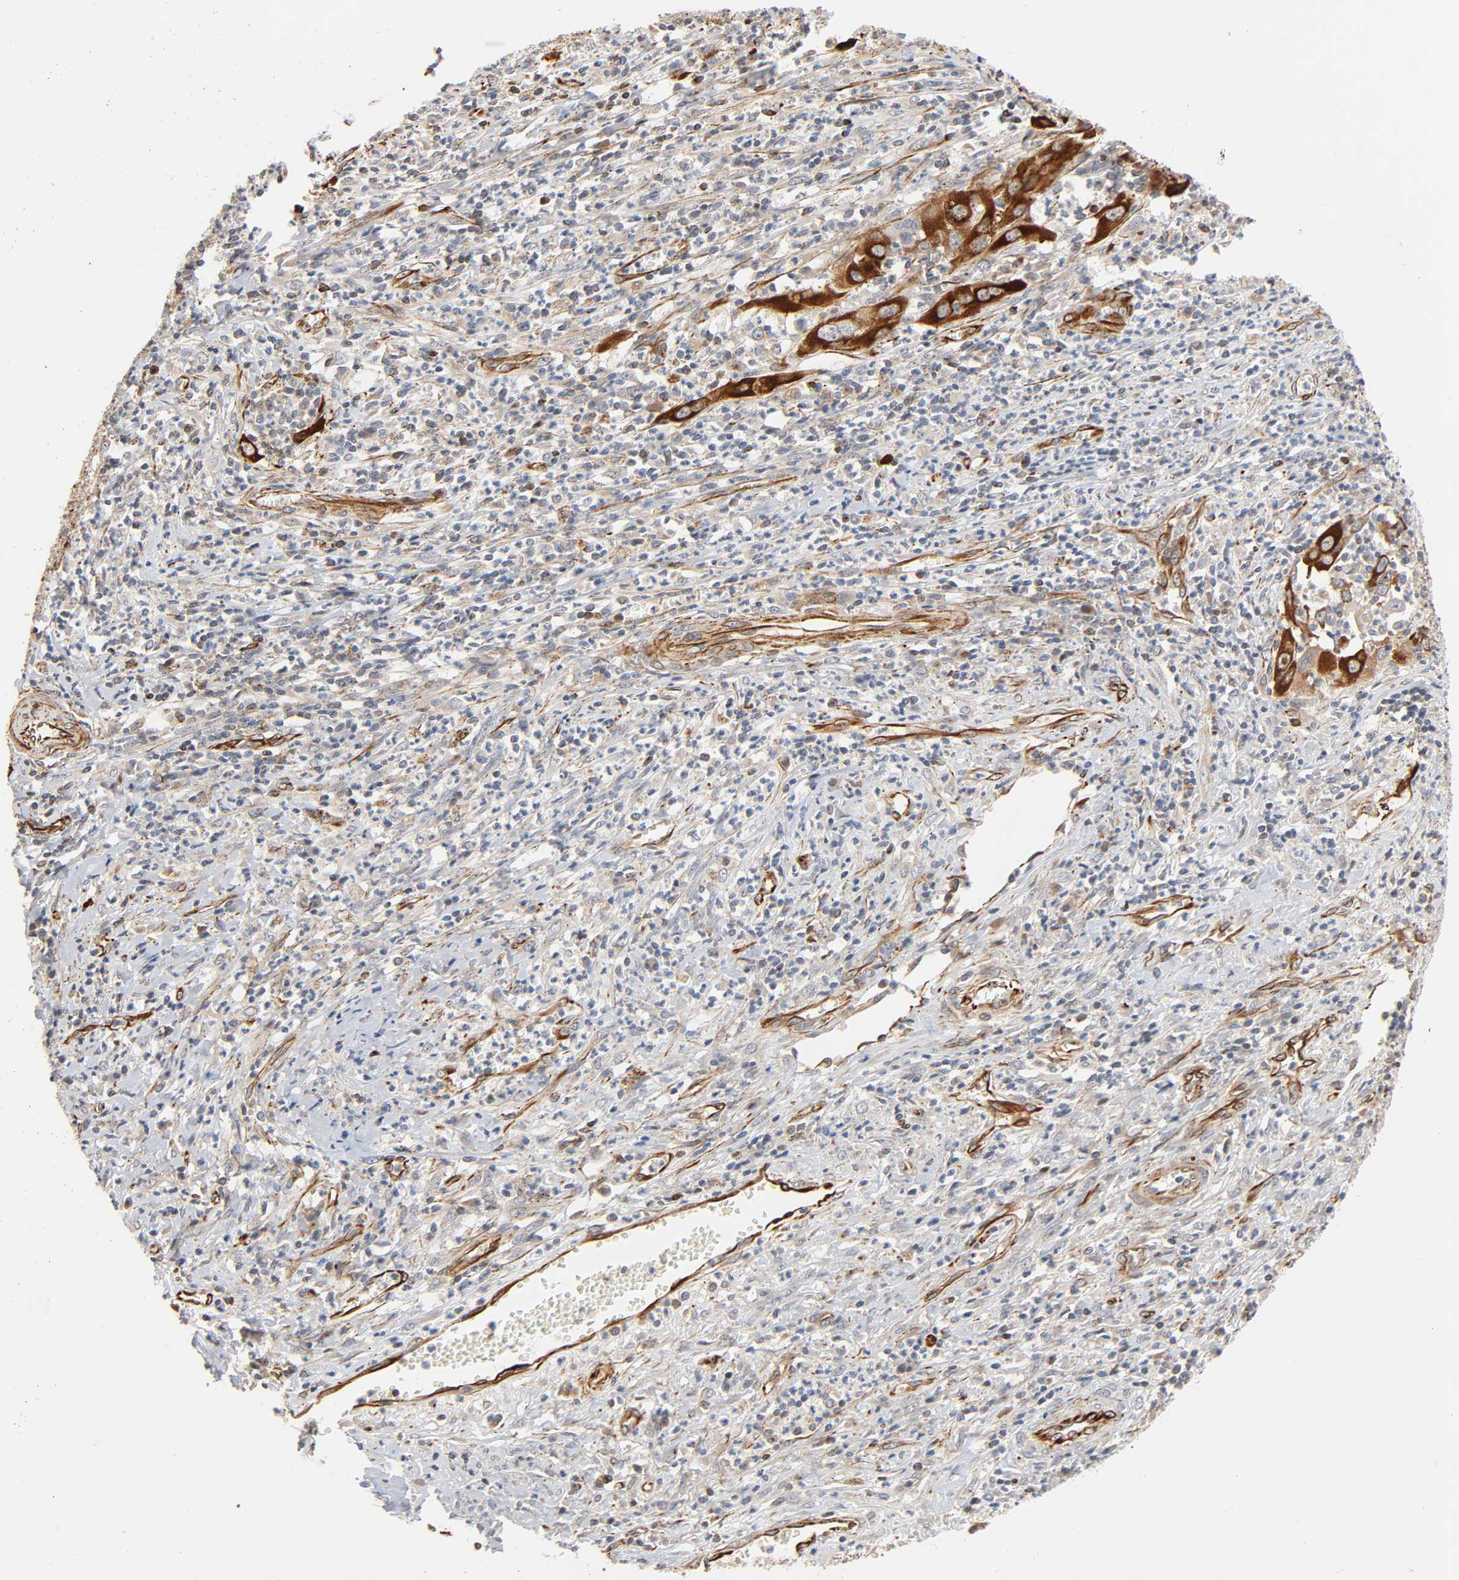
{"staining": {"intensity": "strong", "quantity": ">75%", "location": "cytoplasmic/membranous"}, "tissue": "cervical cancer", "cell_type": "Tumor cells", "image_type": "cancer", "snomed": [{"axis": "morphology", "description": "Squamous cell carcinoma, NOS"}, {"axis": "topography", "description": "Cervix"}], "caption": "High-power microscopy captured an immunohistochemistry (IHC) photomicrograph of cervical cancer, revealing strong cytoplasmic/membranous staining in about >75% of tumor cells.", "gene": "REEP6", "patient": {"sex": "female", "age": 32}}